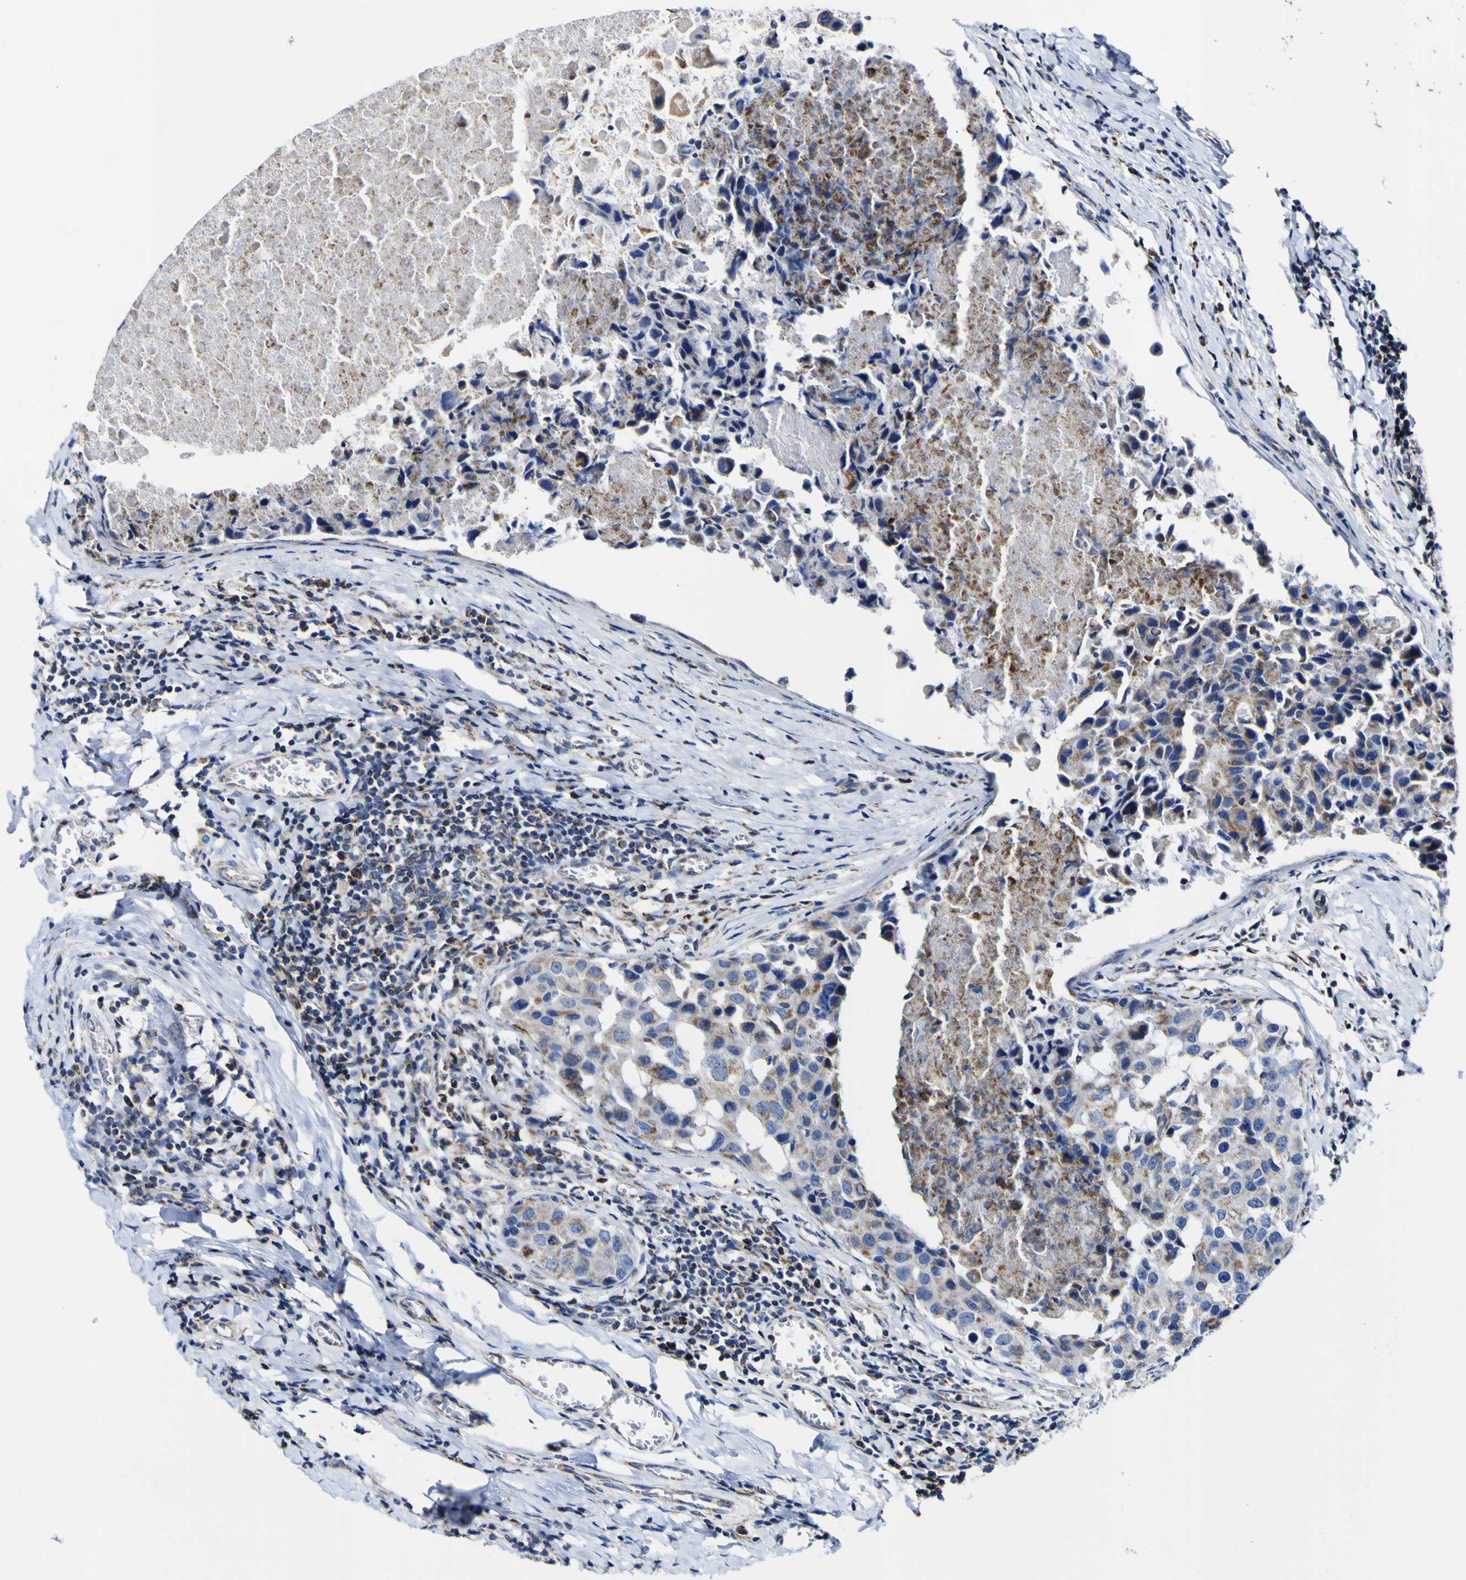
{"staining": {"intensity": "moderate", "quantity": ">75%", "location": "cytoplasmic/membranous"}, "tissue": "breast cancer", "cell_type": "Tumor cells", "image_type": "cancer", "snomed": [{"axis": "morphology", "description": "Duct carcinoma"}, {"axis": "topography", "description": "Breast"}], "caption": "IHC image of neoplastic tissue: human breast cancer stained using immunohistochemistry (IHC) demonstrates medium levels of moderate protein expression localized specifically in the cytoplasmic/membranous of tumor cells, appearing as a cytoplasmic/membranous brown color.", "gene": "CCDC90B", "patient": {"sex": "female", "age": 27}}